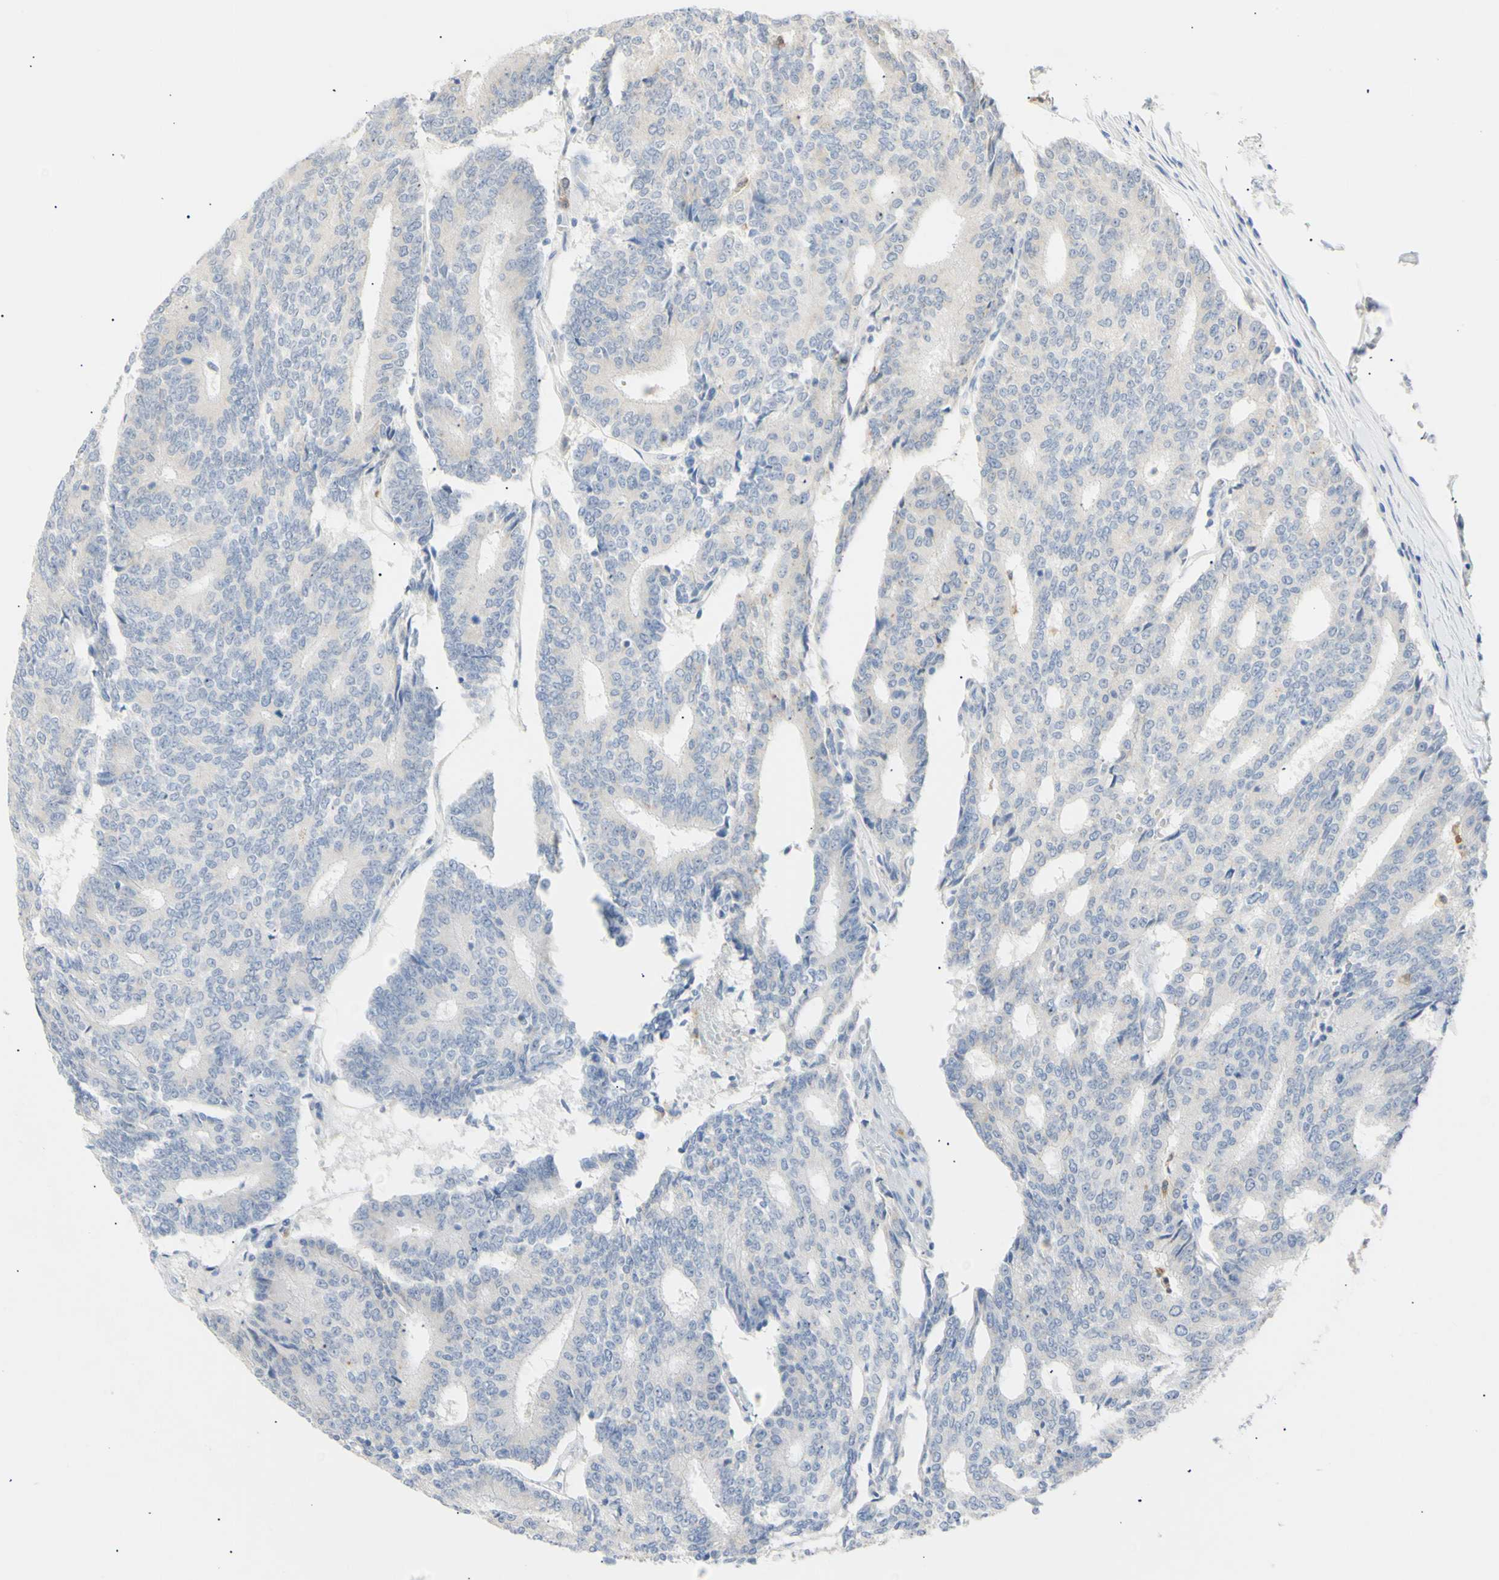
{"staining": {"intensity": "negative", "quantity": "none", "location": "none"}, "tissue": "prostate cancer", "cell_type": "Tumor cells", "image_type": "cancer", "snomed": [{"axis": "morphology", "description": "Normal tissue, NOS"}, {"axis": "morphology", "description": "Adenocarcinoma, High grade"}, {"axis": "topography", "description": "Prostate"}, {"axis": "topography", "description": "Seminal veicle"}], "caption": "This is an immunohistochemistry (IHC) micrograph of human prostate cancer (high-grade adenocarcinoma). There is no staining in tumor cells.", "gene": "B4GALNT3", "patient": {"sex": "male", "age": 55}}